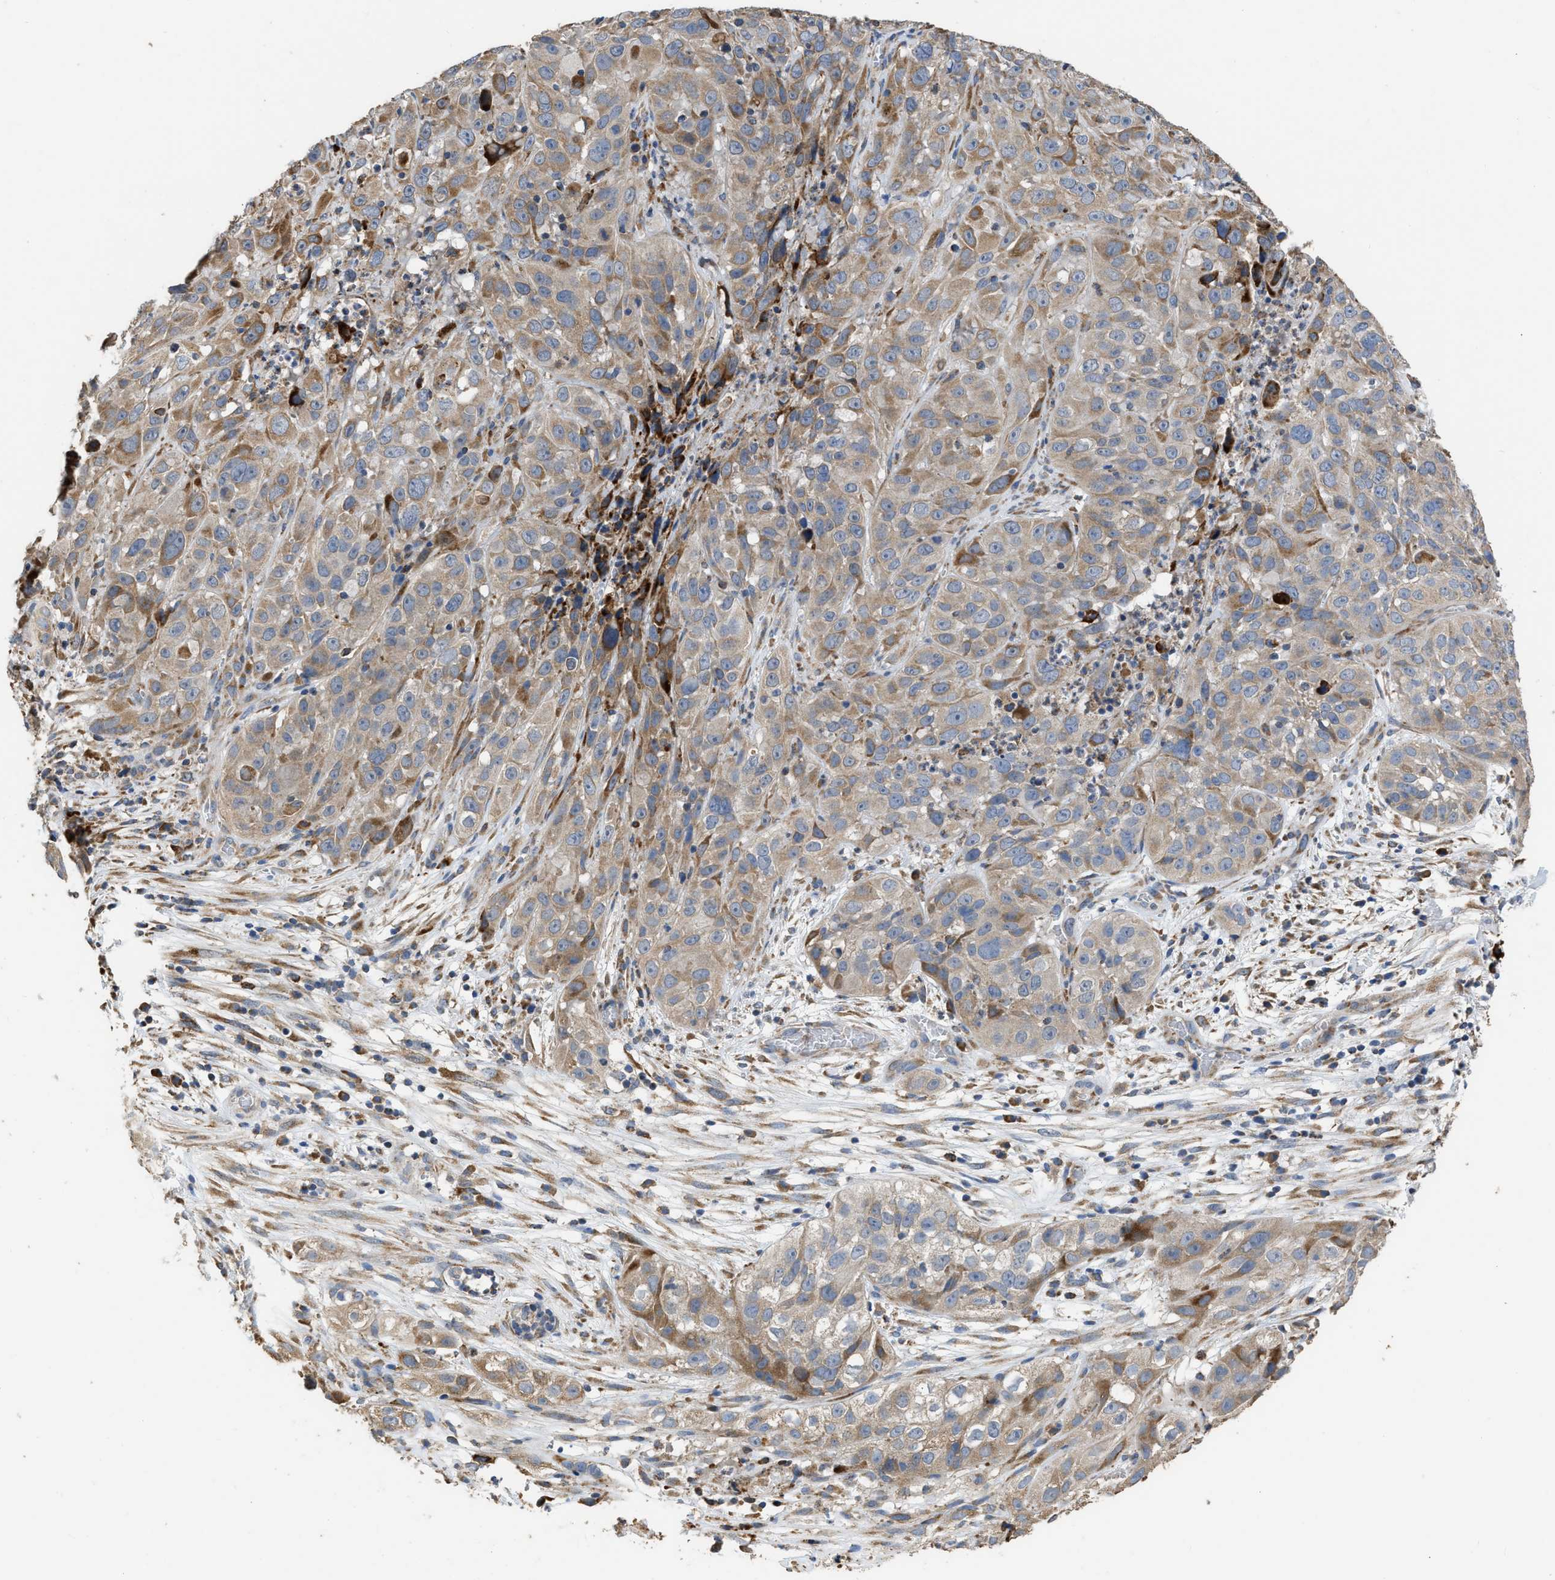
{"staining": {"intensity": "moderate", "quantity": ">75%", "location": "cytoplasmic/membranous"}, "tissue": "cervical cancer", "cell_type": "Tumor cells", "image_type": "cancer", "snomed": [{"axis": "morphology", "description": "Squamous cell carcinoma, NOS"}, {"axis": "topography", "description": "Cervix"}], "caption": "A brown stain highlights moderate cytoplasmic/membranous positivity of a protein in cervical cancer (squamous cell carcinoma) tumor cells.", "gene": "AK2", "patient": {"sex": "female", "age": 32}}